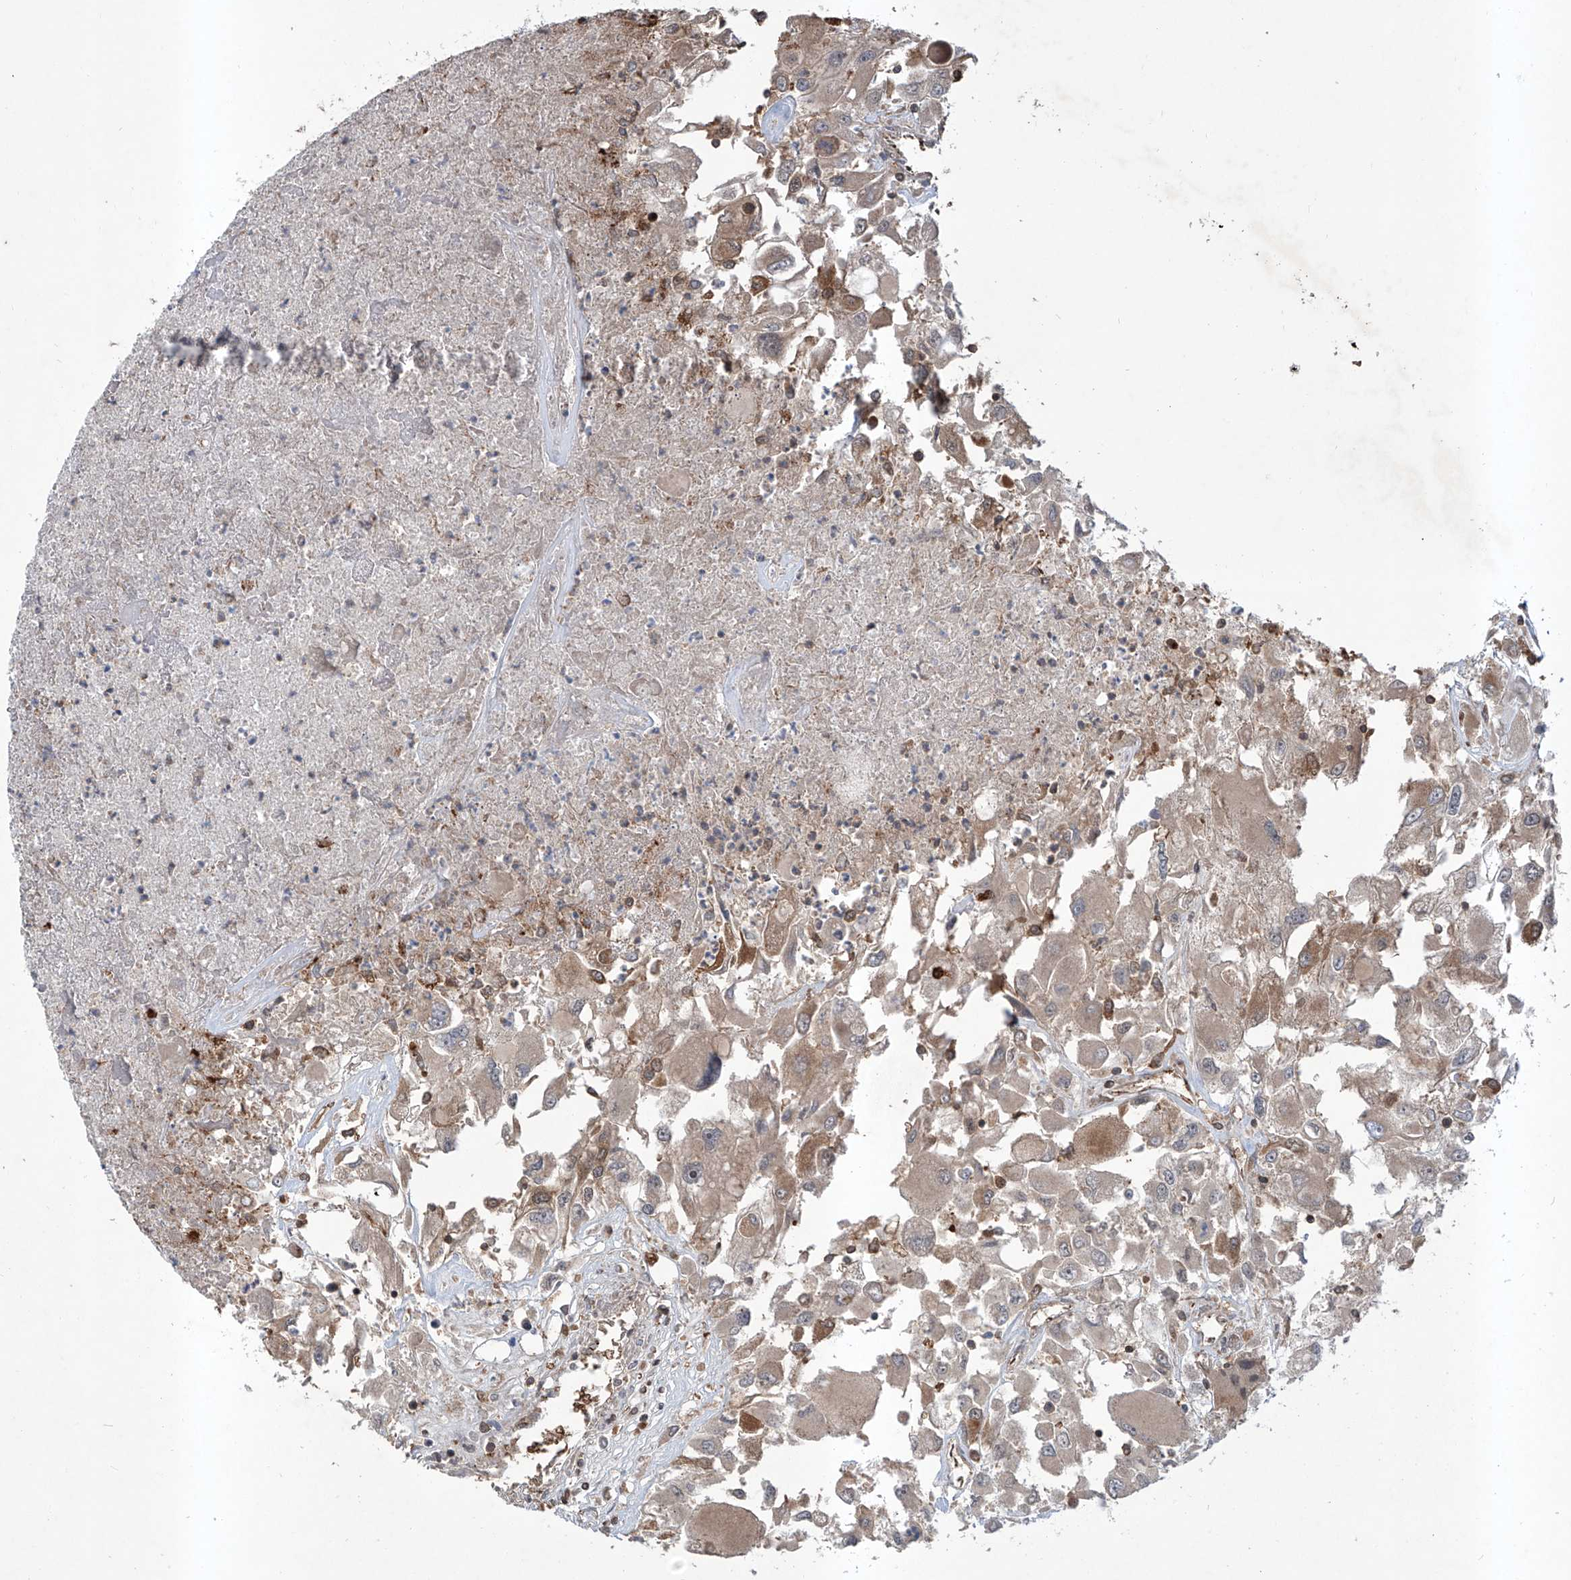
{"staining": {"intensity": "weak", "quantity": "25%-75%", "location": "cytoplasmic/membranous"}, "tissue": "renal cancer", "cell_type": "Tumor cells", "image_type": "cancer", "snomed": [{"axis": "morphology", "description": "Adenocarcinoma, NOS"}, {"axis": "topography", "description": "Kidney"}], "caption": "Renal adenocarcinoma stained for a protein exhibits weak cytoplasmic/membranous positivity in tumor cells.", "gene": "HOXC8", "patient": {"sex": "female", "age": 52}}